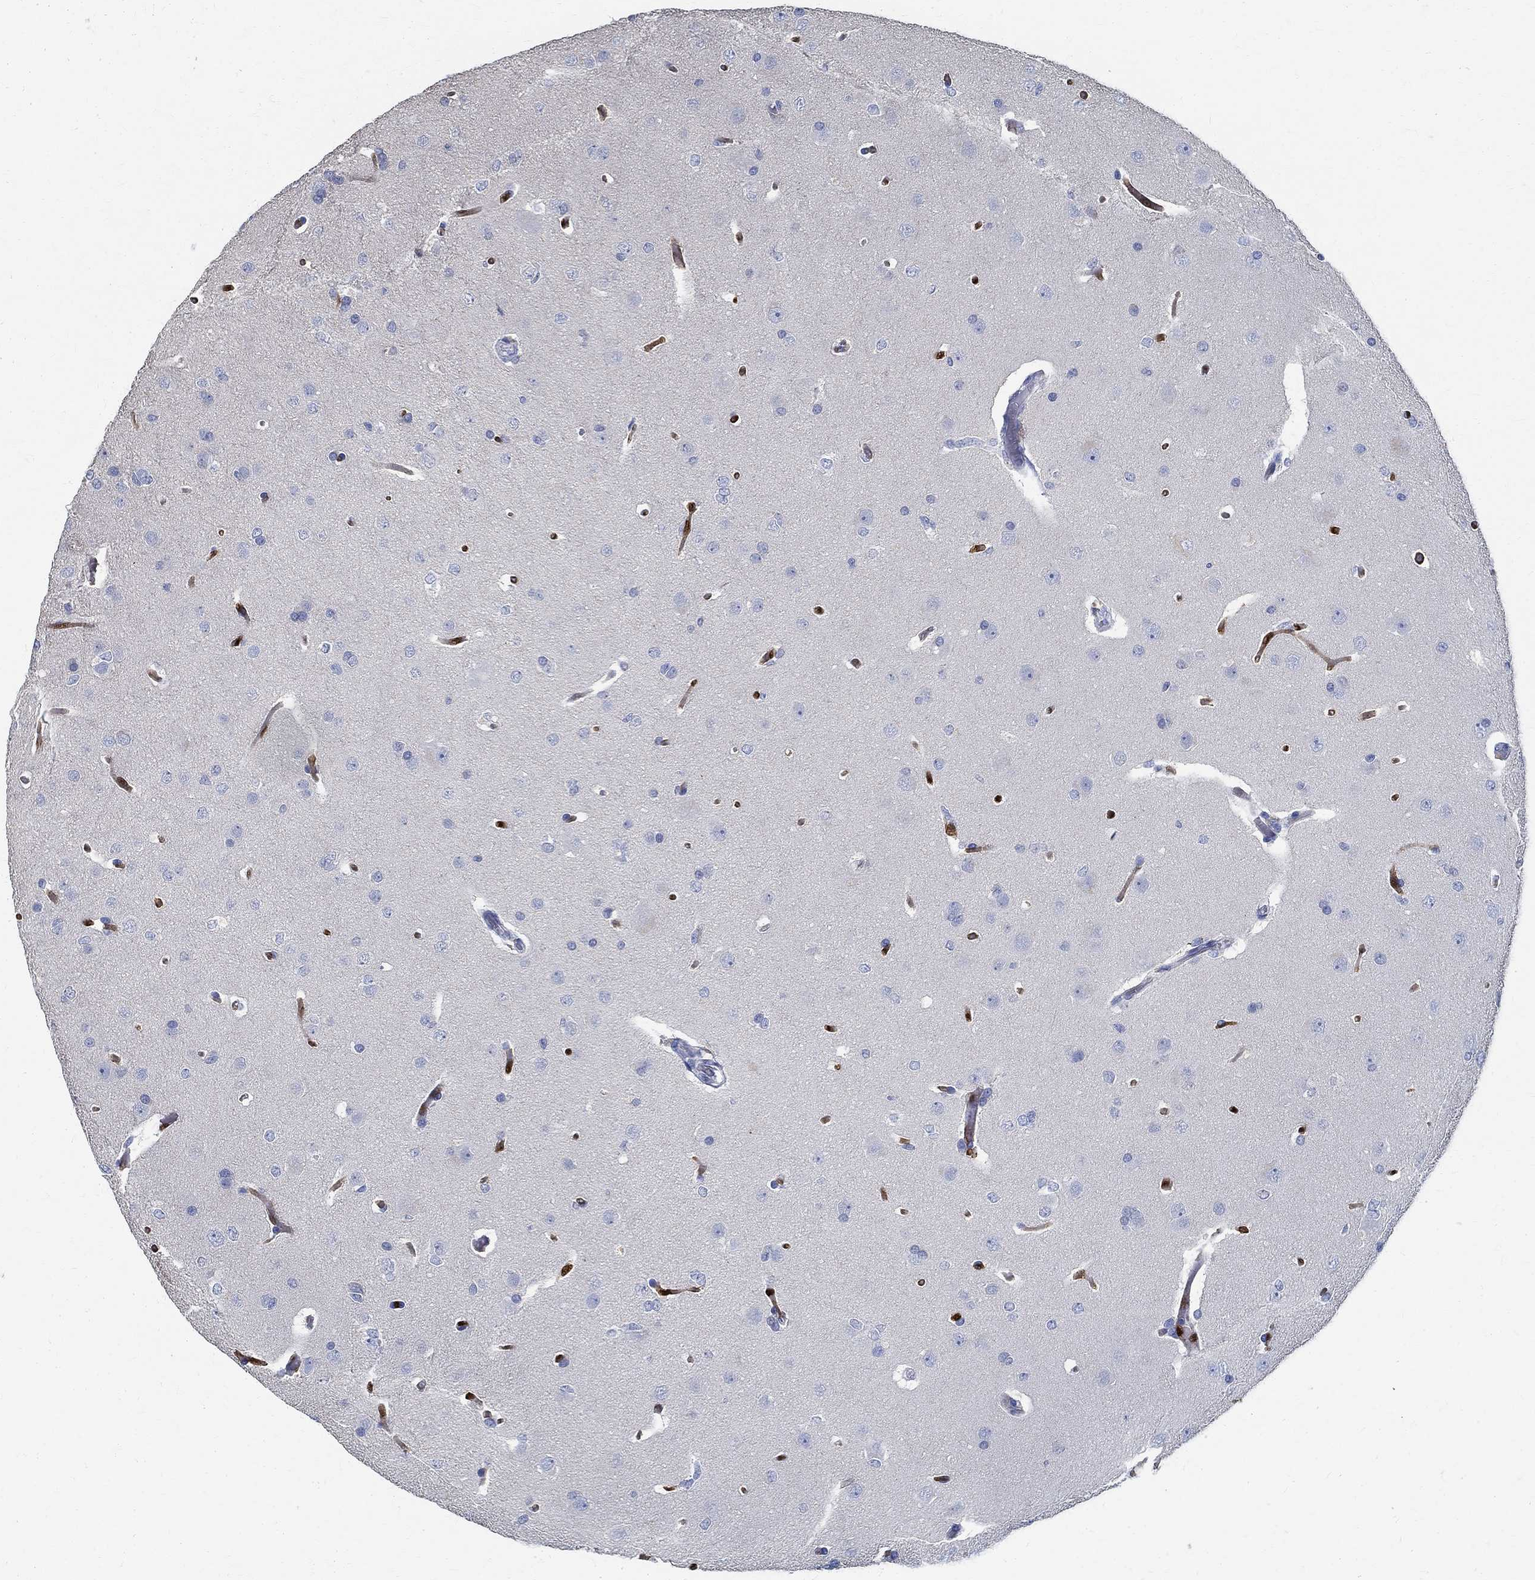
{"staining": {"intensity": "negative", "quantity": "none", "location": "none"}, "tissue": "glioma", "cell_type": "Tumor cells", "image_type": "cancer", "snomed": [{"axis": "morphology", "description": "Glioma, malignant, Low grade"}, {"axis": "topography", "description": "Brain"}], "caption": "A histopathology image of glioma stained for a protein reveals no brown staining in tumor cells.", "gene": "PRX", "patient": {"sex": "female", "age": 32}}